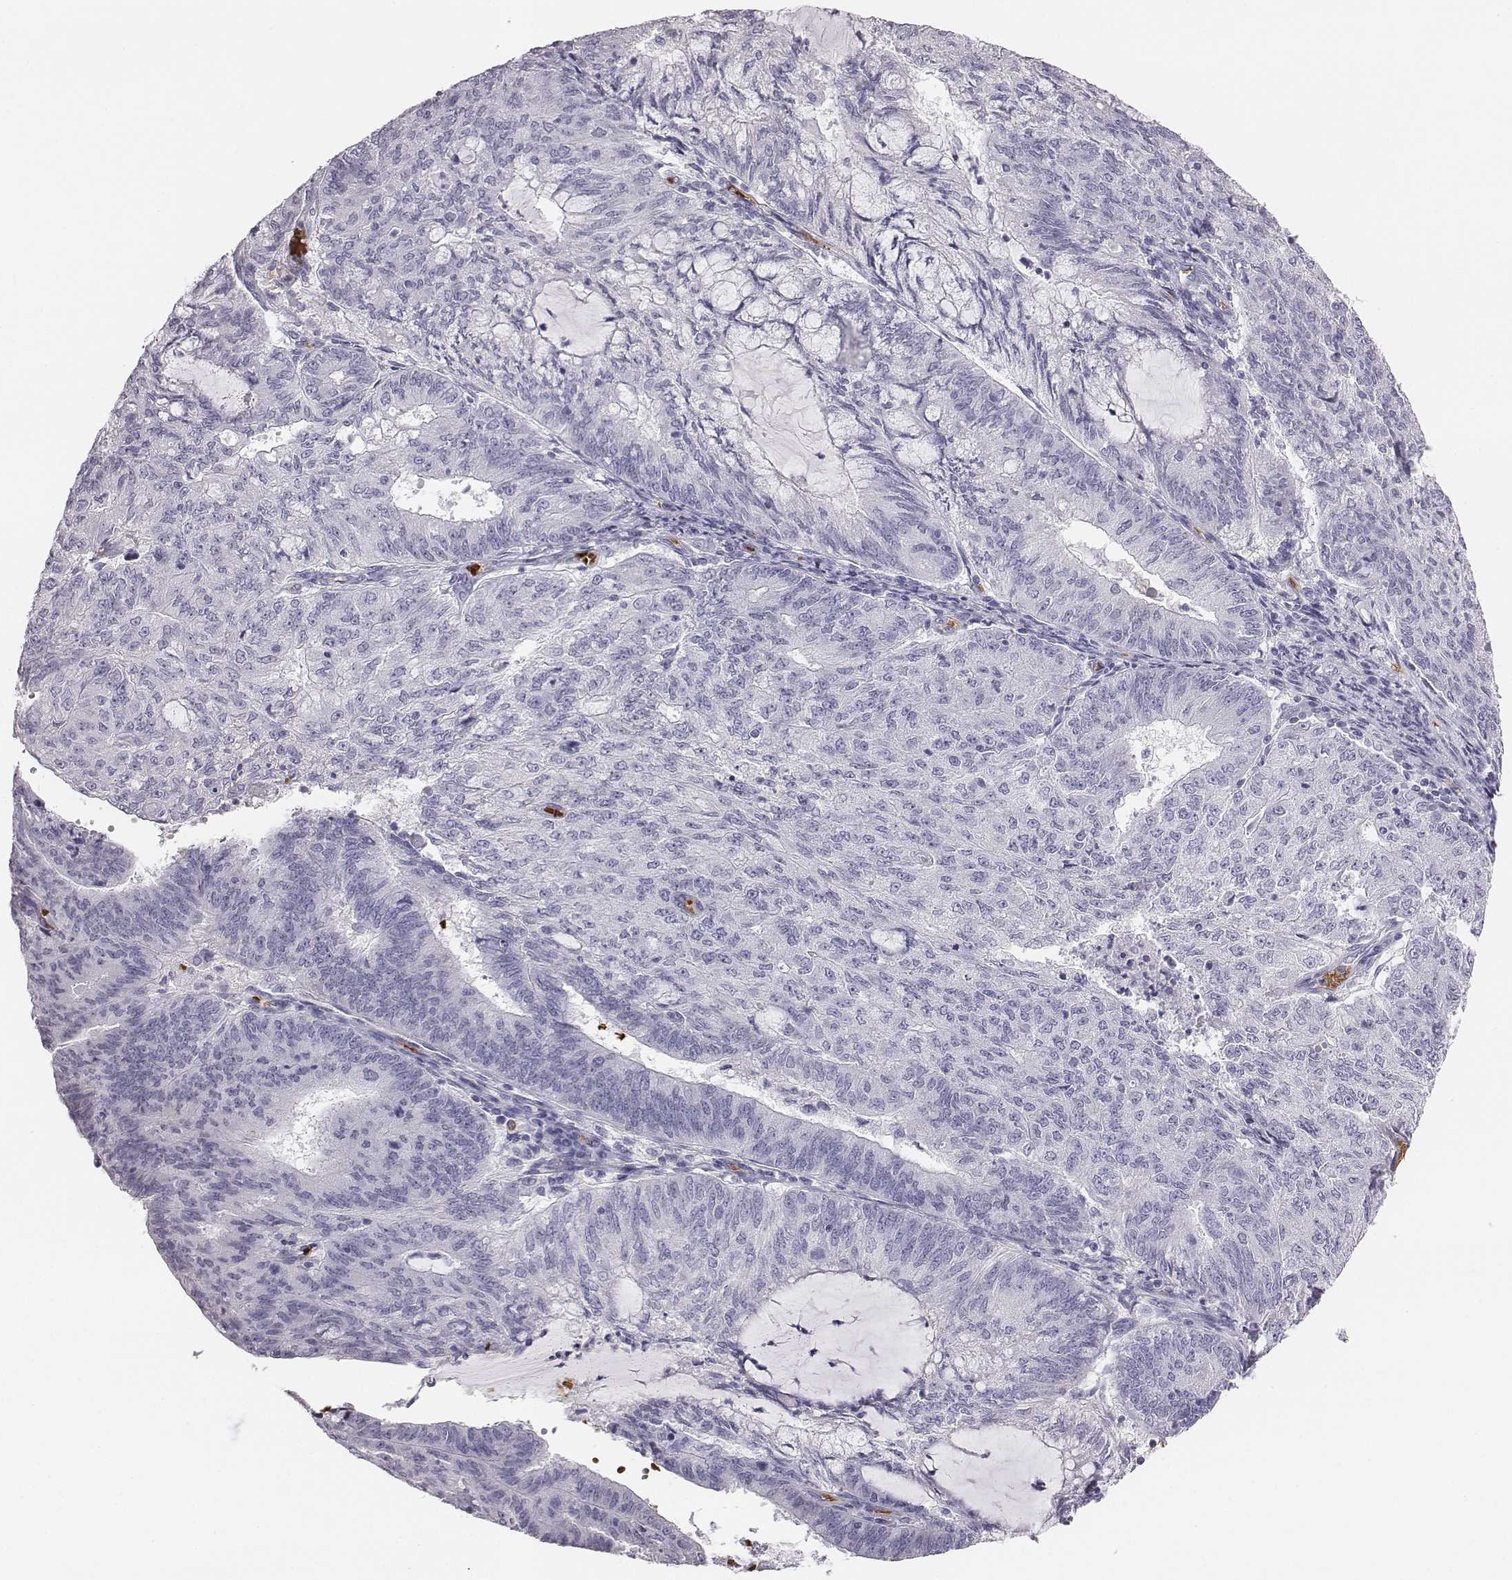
{"staining": {"intensity": "negative", "quantity": "none", "location": "none"}, "tissue": "endometrial cancer", "cell_type": "Tumor cells", "image_type": "cancer", "snomed": [{"axis": "morphology", "description": "Adenocarcinoma, NOS"}, {"axis": "topography", "description": "Endometrium"}], "caption": "This is an IHC photomicrograph of endometrial adenocarcinoma. There is no positivity in tumor cells.", "gene": "HBZ", "patient": {"sex": "female", "age": 82}}